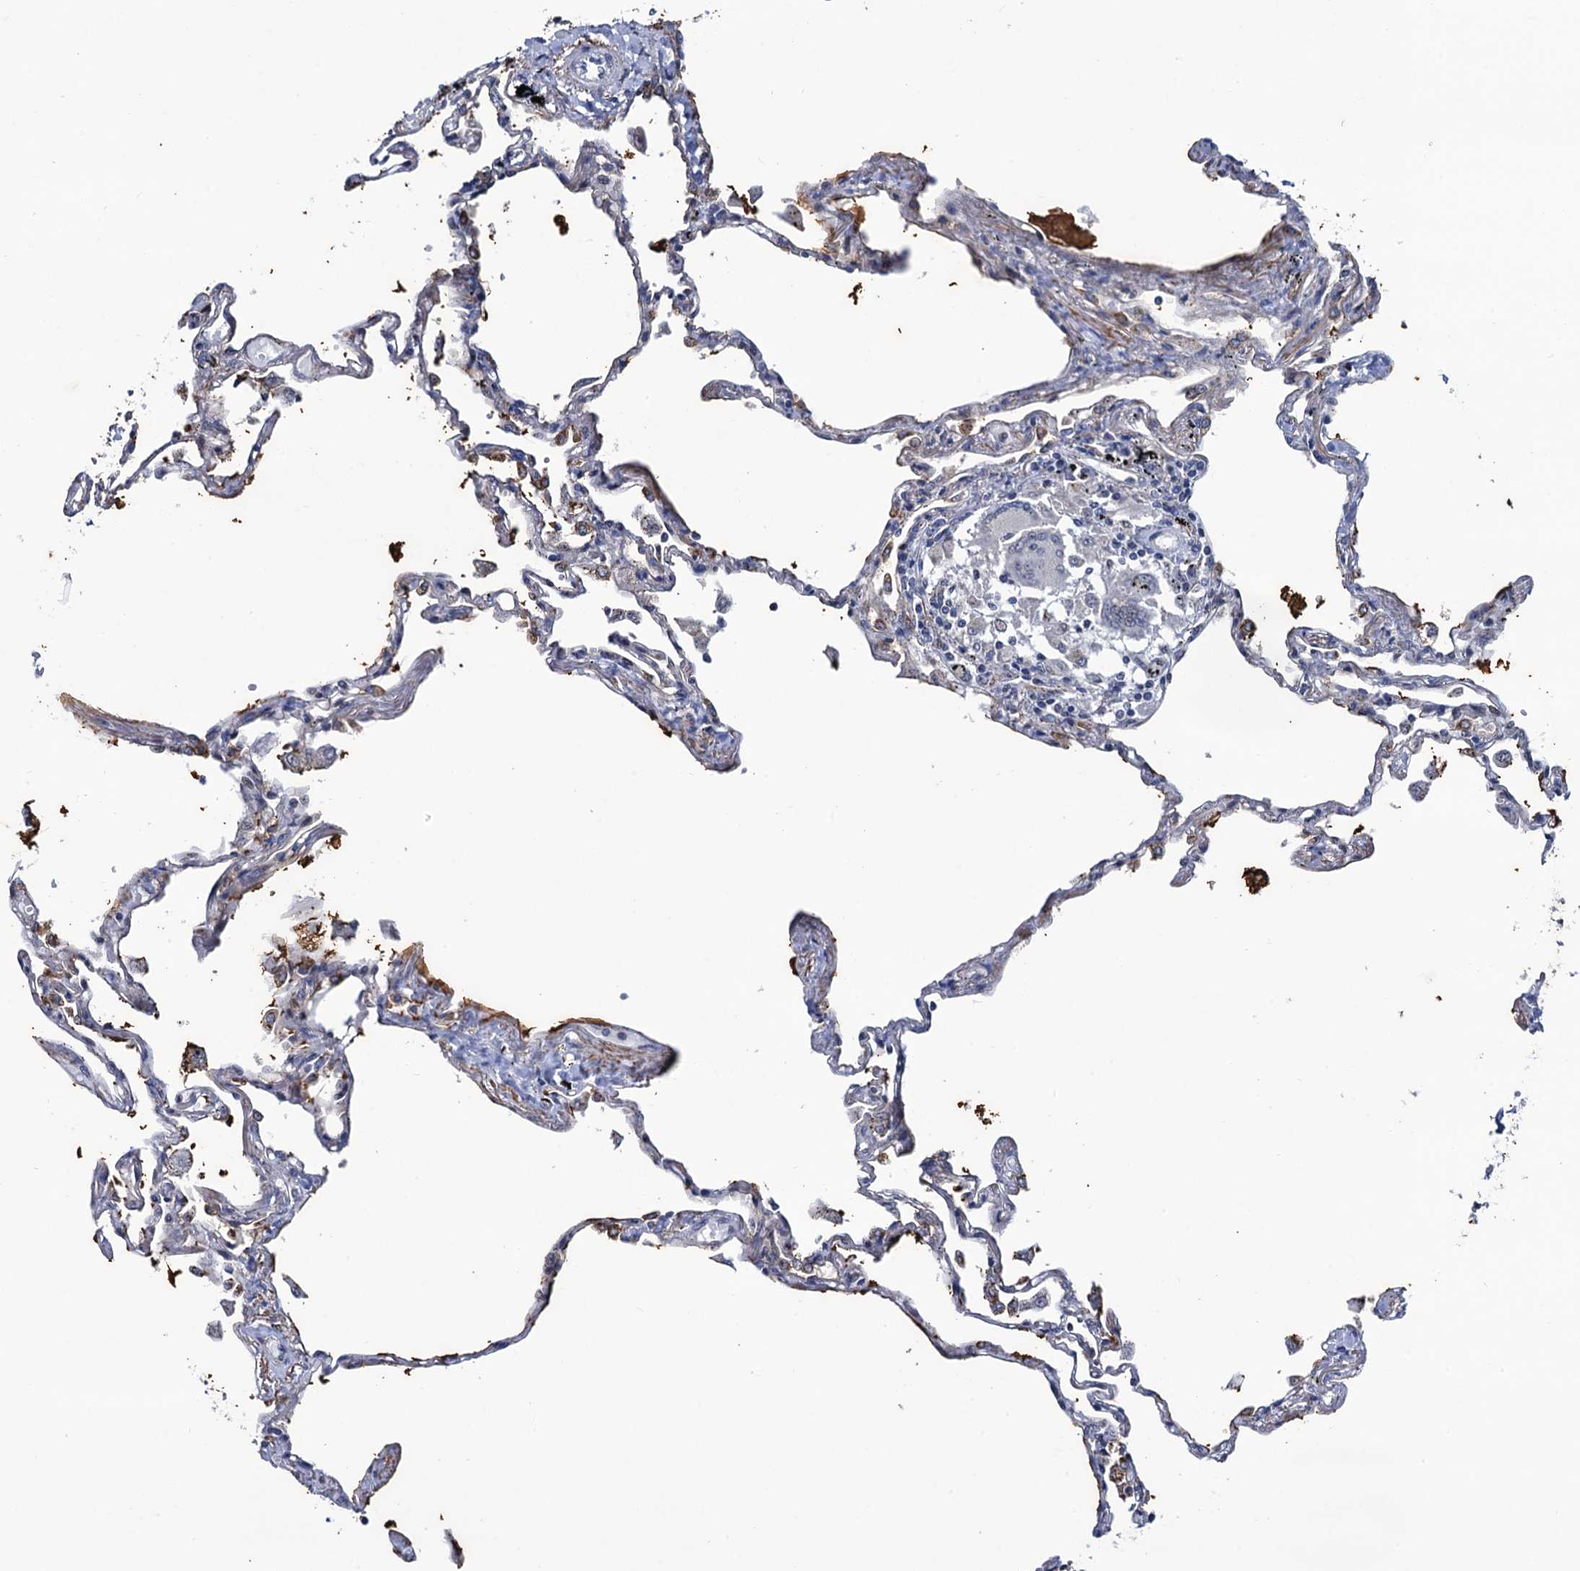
{"staining": {"intensity": "moderate", "quantity": "<25%", "location": "cytoplasmic/membranous"}, "tissue": "lung", "cell_type": "Alveolar cells", "image_type": "normal", "snomed": [{"axis": "morphology", "description": "Normal tissue, NOS"}, {"axis": "topography", "description": "Lung"}], "caption": "Brown immunohistochemical staining in normal lung shows moderate cytoplasmic/membranous expression in about <25% of alveolar cells. Using DAB (brown) and hematoxylin (blue) stains, captured at high magnification using brightfield microscopy.", "gene": "THAP2", "patient": {"sex": "female", "age": 67}}